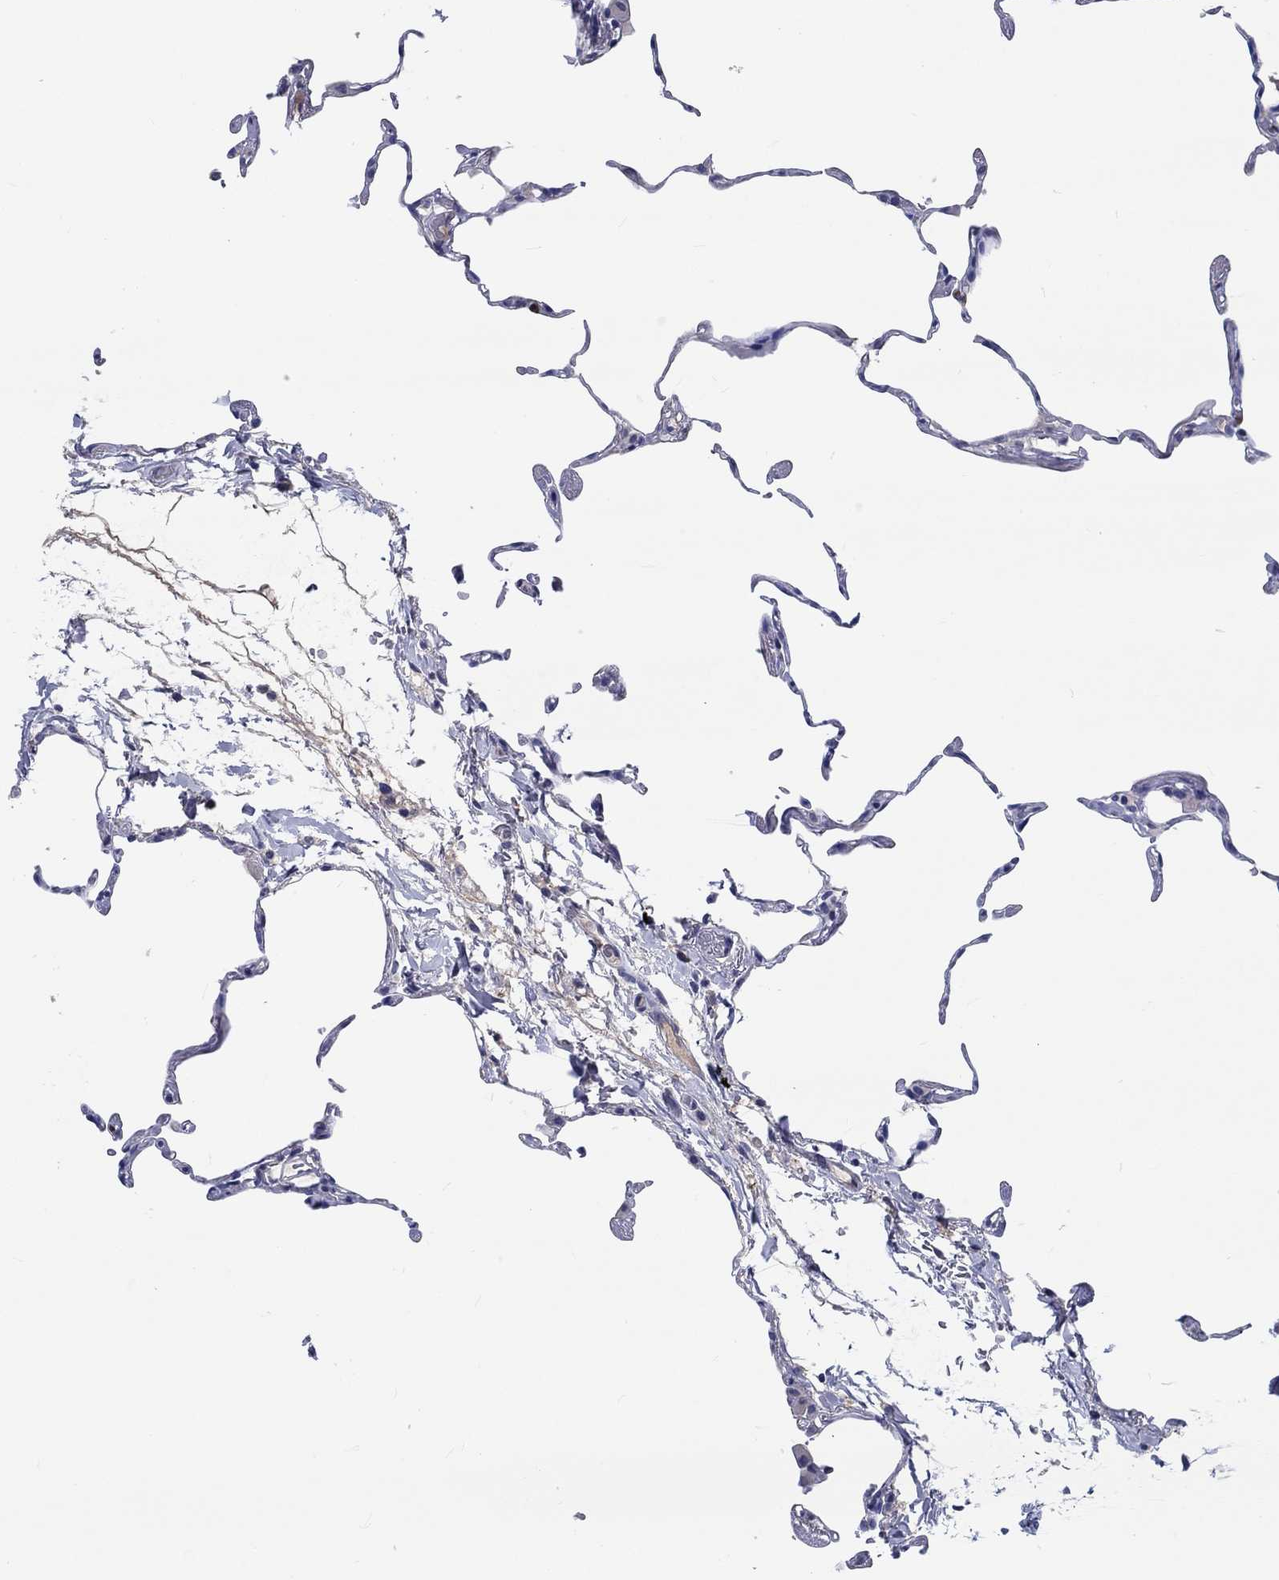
{"staining": {"intensity": "negative", "quantity": "none", "location": "none"}, "tissue": "lung", "cell_type": "Alveolar cells", "image_type": "normal", "snomed": [{"axis": "morphology", "description": "Normal tissue, NOS"}, {"axis": "topography", "description": "Lung"}], "caption": "DAB immunohistochemical staining of unremarkable human lung displays no significant staining in alveolar cells. (Brightfield microscopy of DAB immunohistochemistry at high magnification).", "gene": "CHIT1", "patient": {"sex": "female", "age": 57}}